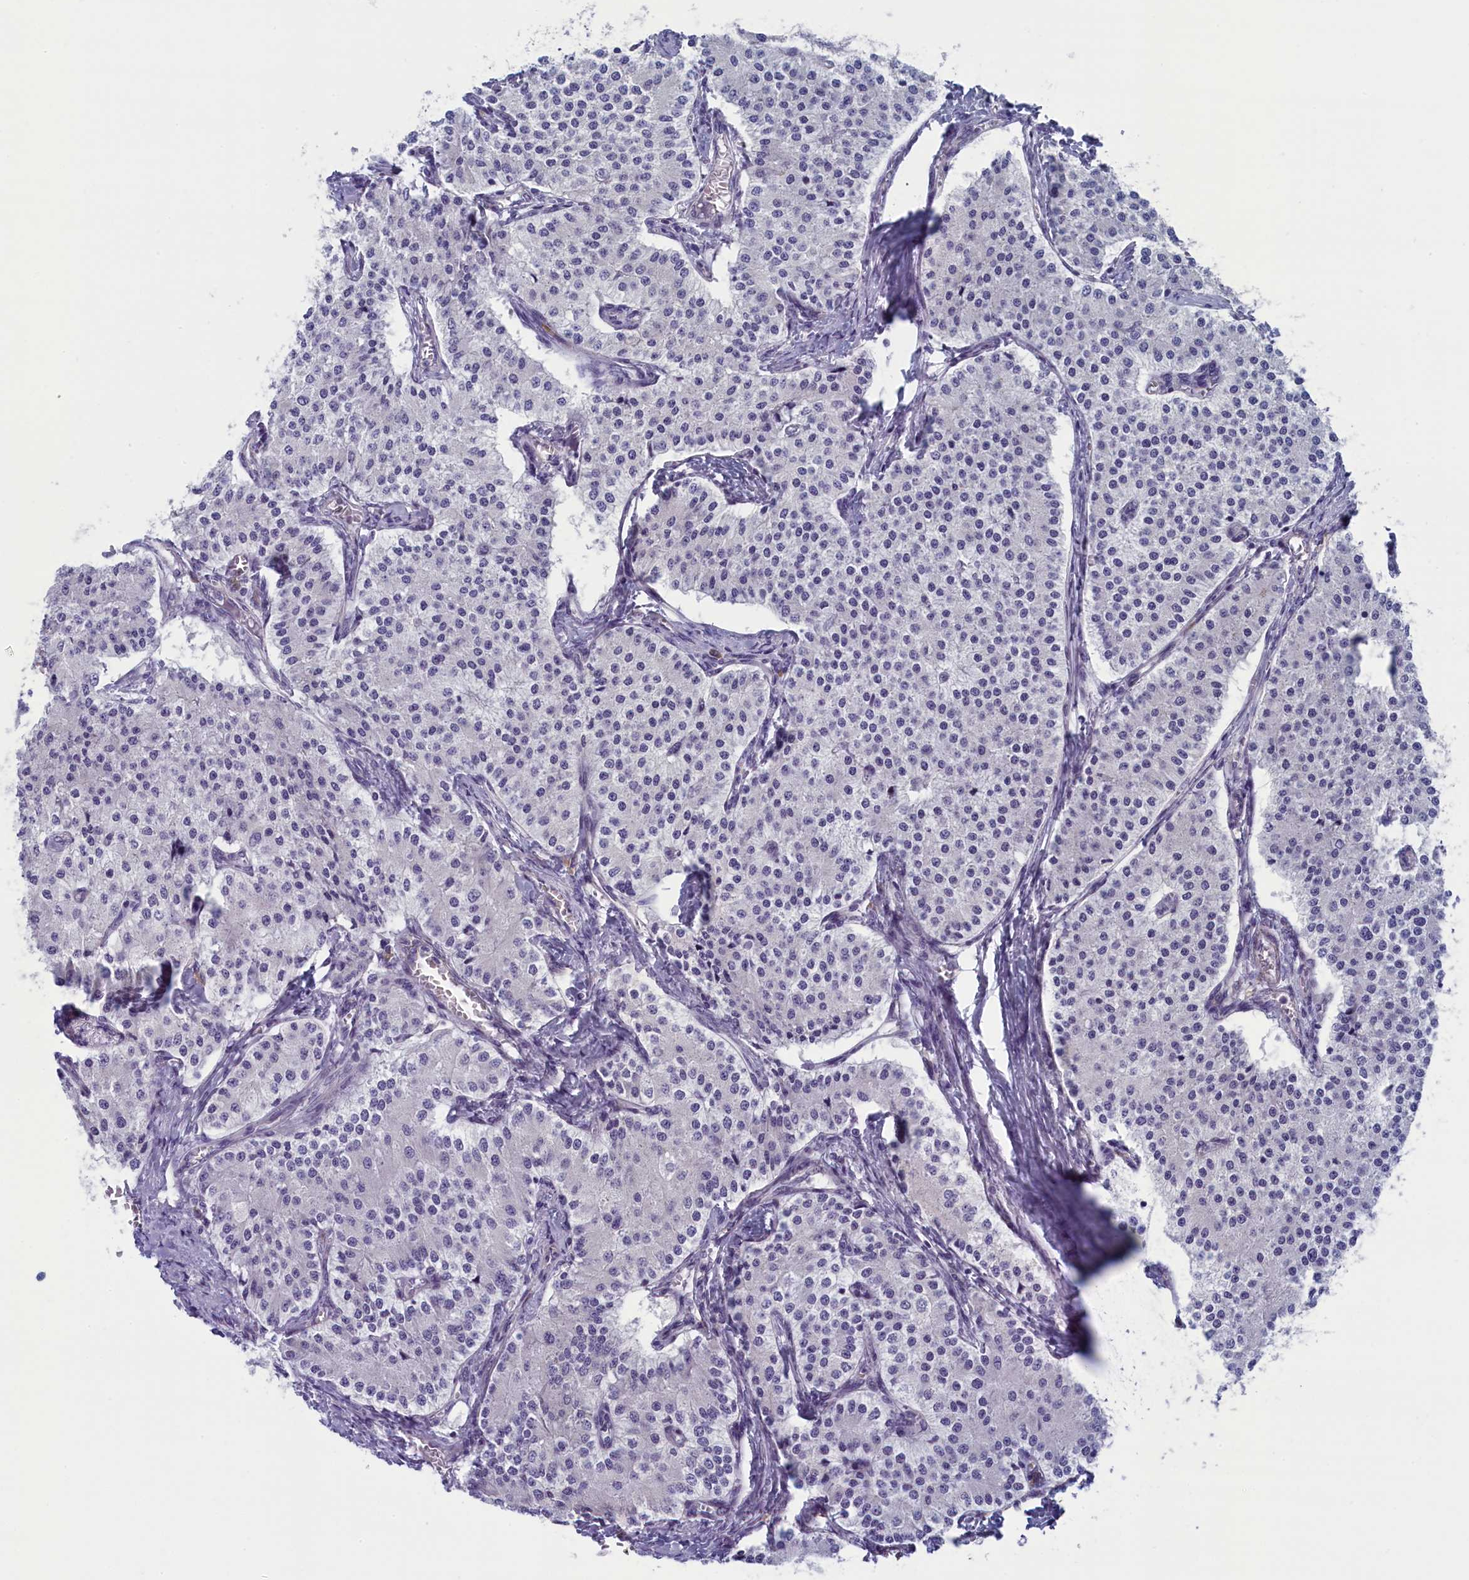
{"staining": {"intensity": "negative", "quantity": "none", "location": "none"}, "tissue": "carcinoid", "cell_type": "Tumor cells", "image_type": "cancer", "snomed": [{"axis": "morphology", "description": "Carcinoid, malignant, NOS"}, {"axis": "topography", "description": "Colon"}], "caption": "High magnification brightfield microscopy of carcinoid (malignant) stained with DAB (3,3'-diaminobenzidine) (brown) and counterstained with hematoxylin (blue): tumor cells show no significant expression. The staining is performed using DAB (3,3'-diaminobenzidine) brown chromogen with nuclei counter-stained in using hematoxylin.", "gene": "CNEP1R1", "patient": {"sex": "female", "age": 52}}